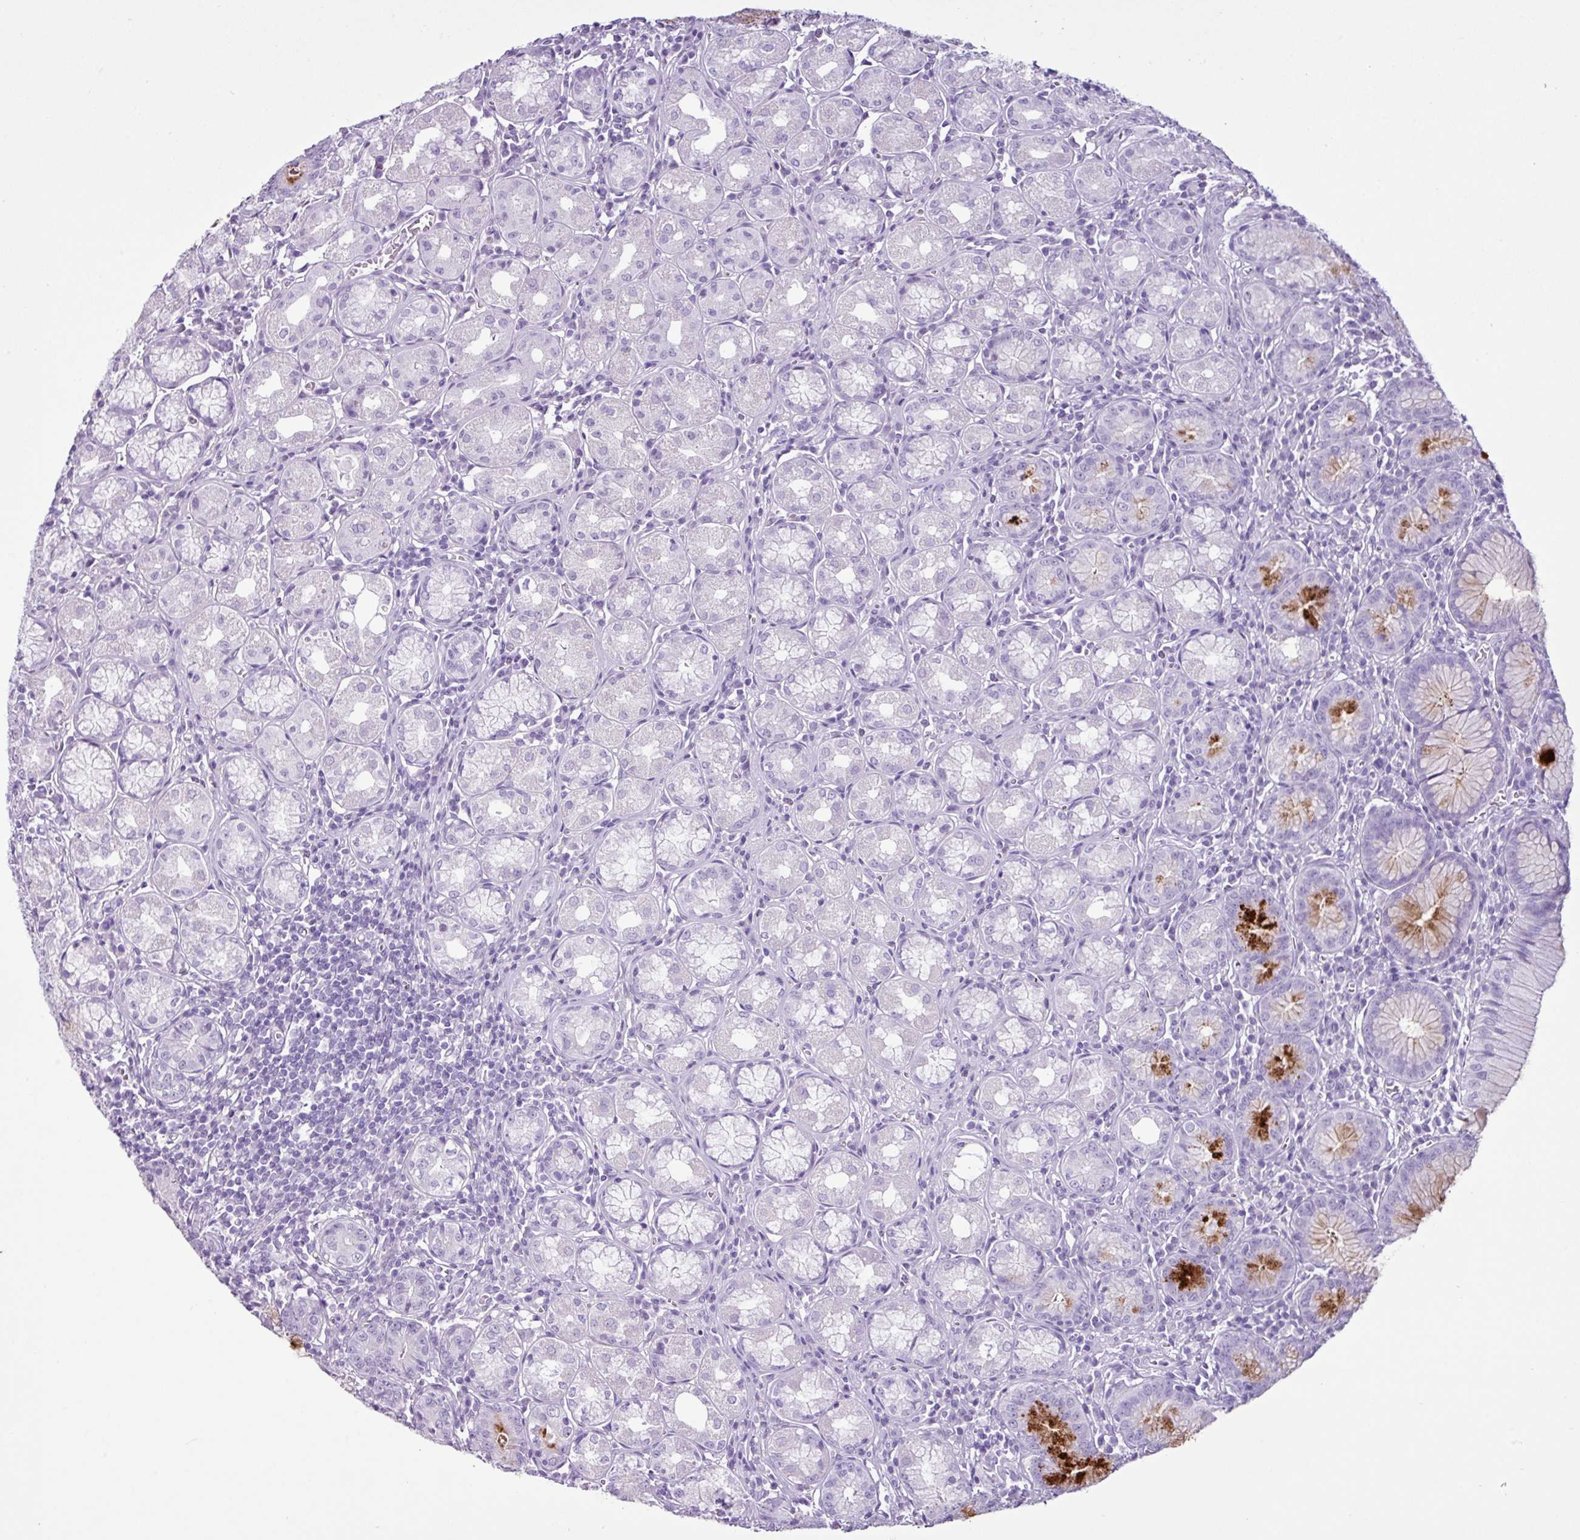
{"staining": {"intensity": "strong", "quantity": "<25%", "location": "cytoplasmic/membranous"}, "tissue": "stomach", "cell_type": "Glandular cells", "image_type": "normal", "snomed": [{"axis": "morphology", "description": "Normal tissue, NOS"}, {"axis": "topography", "description": "Stomach"}], "caption": "Immunohistochemistry (DAB) staining of normal stomach demonstrates strong cytoplasmic/membranous protein staining in approximately <25% of glandular cells. The staining is performed using DAB brown chromogen to label protein expression. The nuclei are counter-stained blue using hematoxylin.", "gene": "PGR", "patient": {"sex": "male", "age": 55}}